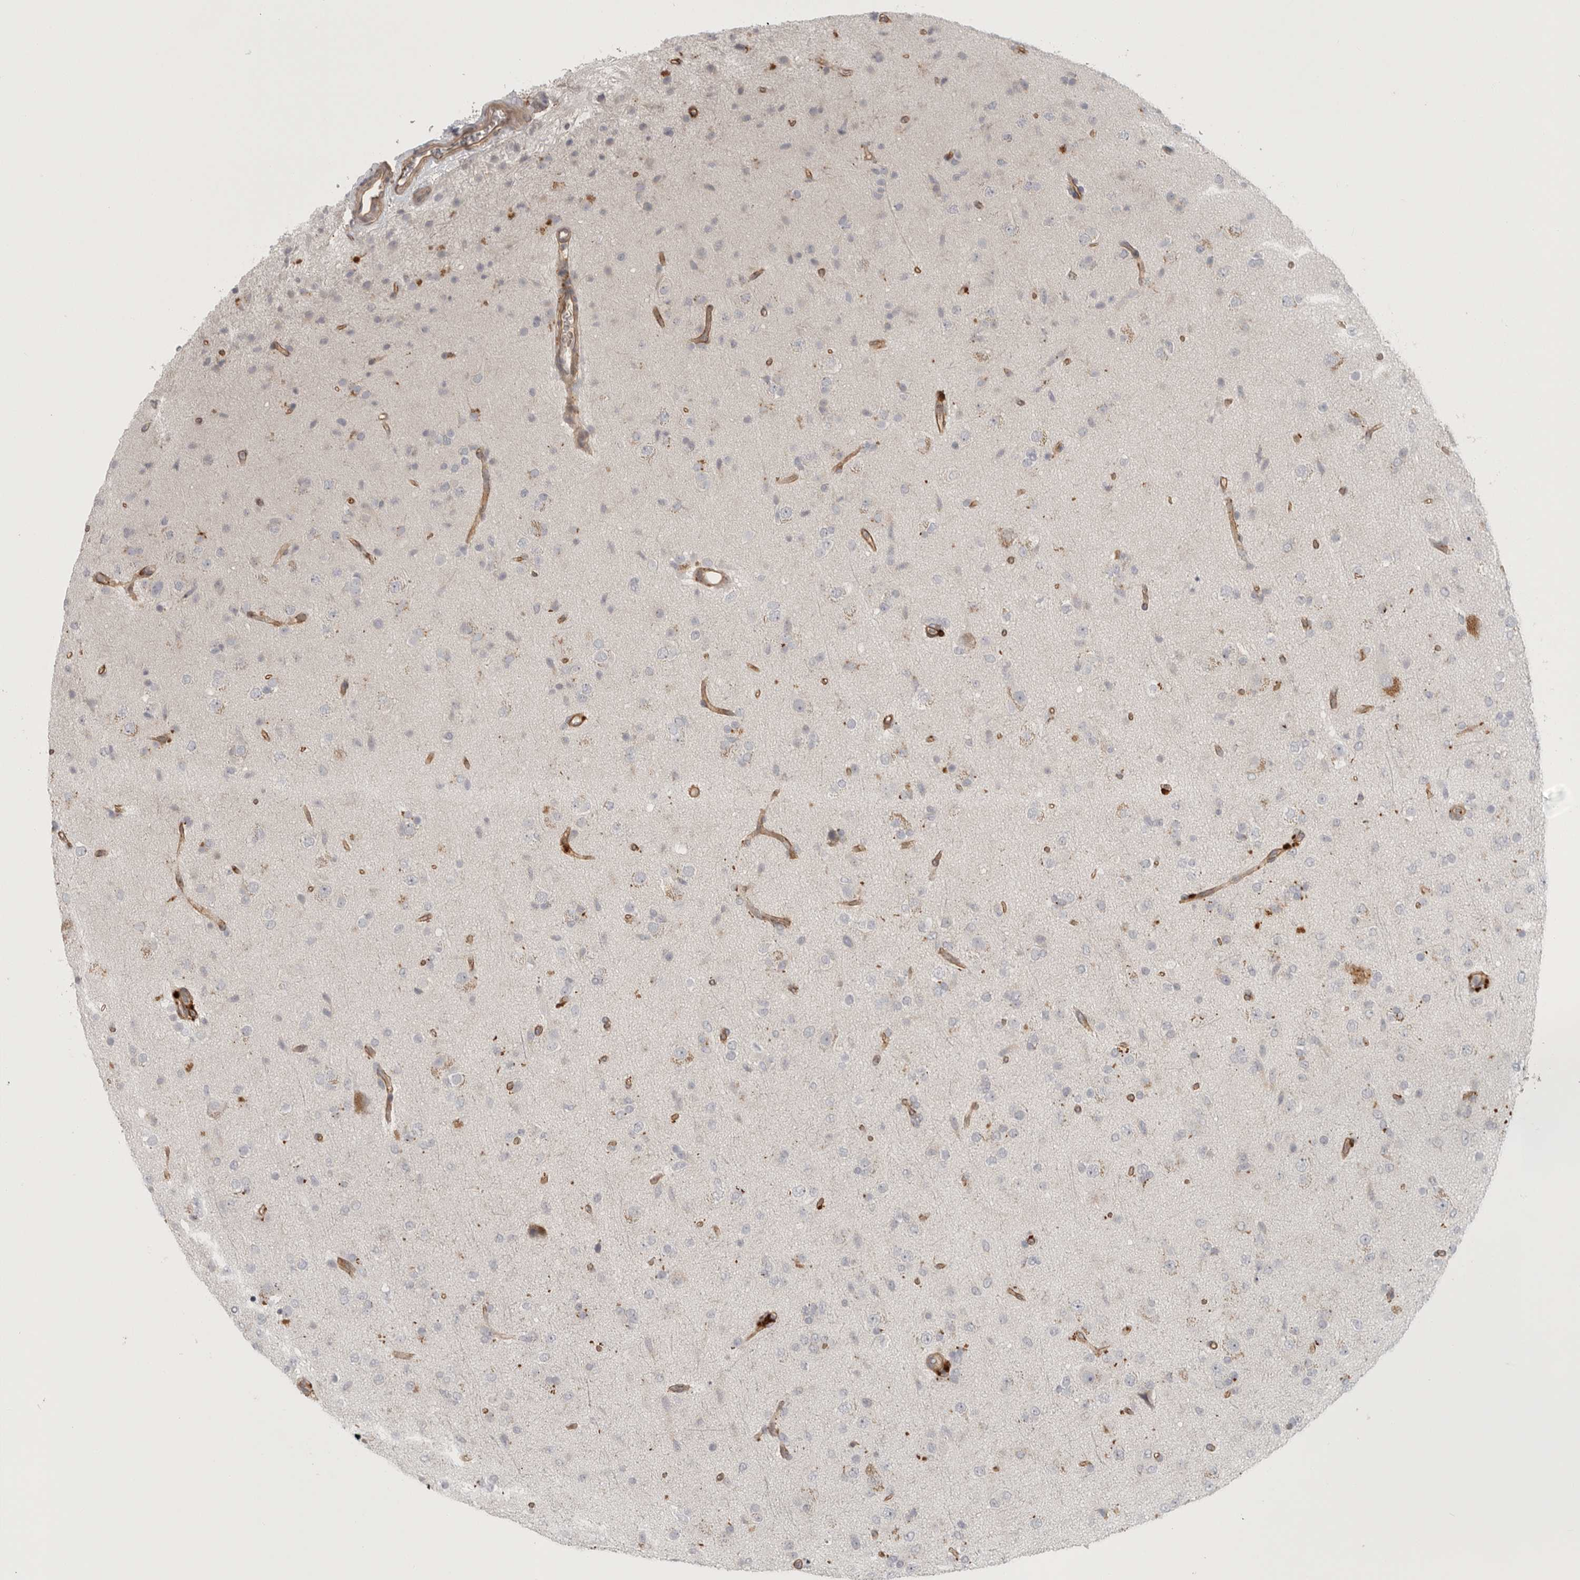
{"staining": {"intensity": "negative", "quantity": "none", "location": "none"}, "tissue": "glioma", "cell_type": "Tumor cells", "image_type": "cancer", "snomed": [{"axis": "morphology", "description": "Glioma, malignant, Low grade"}, {"axis": "topography", "description": "Brain"}], "caption": "Immunohistochemical staining of malignant glioma (low-grade) reveals no significant staining in tumor cells.", "gene": "LONRF1", "patient": {"sex": "male", "age": 65}}